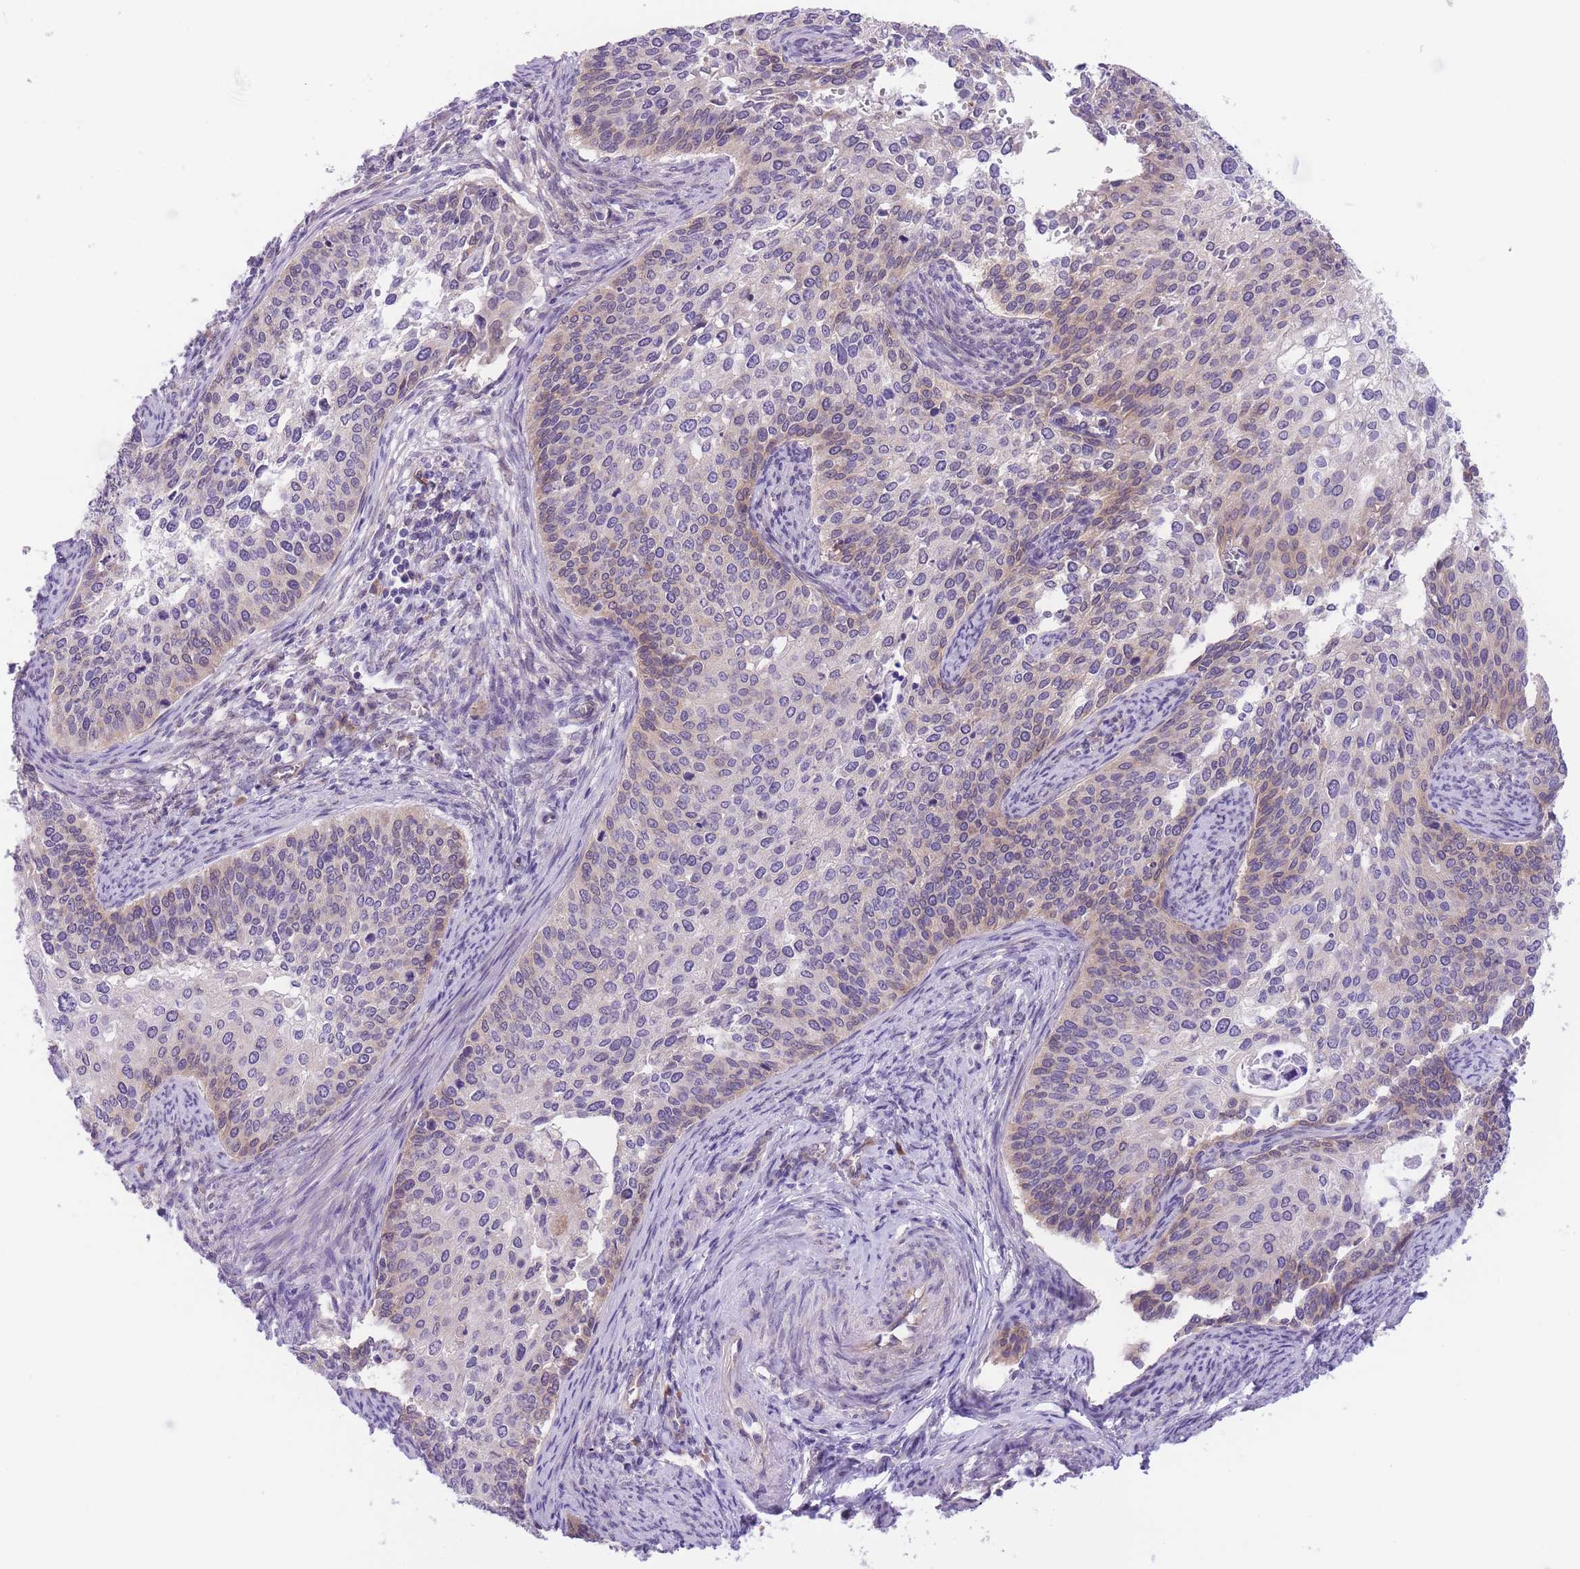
{"staining": {"intensity": "negative", "quantity": "none", "location": "none"}, "tissue": "cervical cancer", "cell_type": "Tumor cells", "image_type": "cancer", "snomed": [{"axis": "morphology", "description": "Squamous cell carcinoma, NOS"}, {"axis": "topography", "description": "Cervix"}], "caption": "Immunohistochemistry (IHC) image of neoplastic tissue: cervical squamous cell carcinoma stained with DAB demonstrates no significant protein expression in tumor cells.", "gene": "WWOX", "patient": {"sex": "female", "age": 44}}